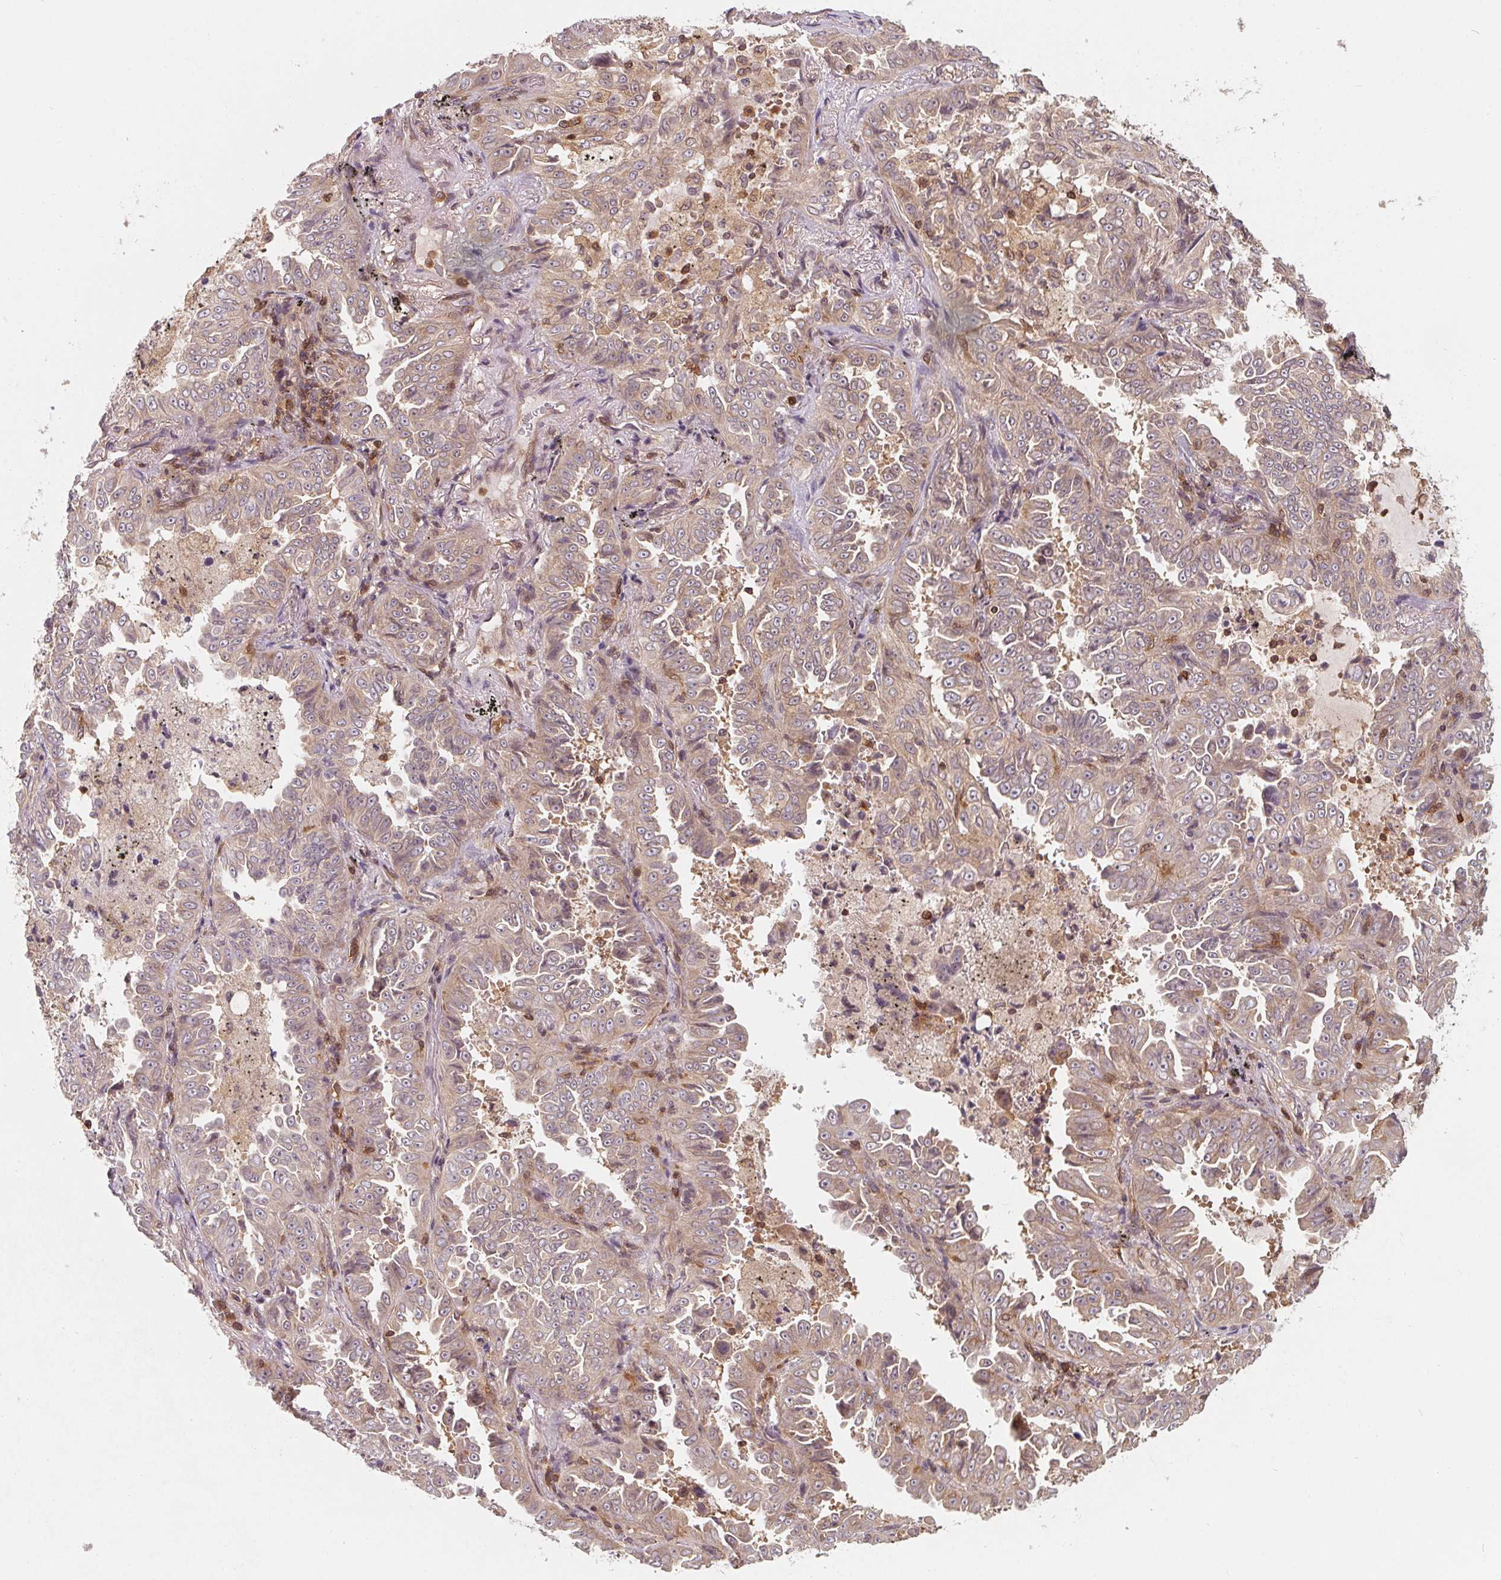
{"staining": {"intensity": "weak", "quantity": "<25%", "location": "cytoplasmic/membranous"}, "tissue": "lung cancer", "cell_type": "Tumor cells", "image_type": "cancer", "snomed": [{"axis": "morphology", "description": "Adenocarcinoma, NOS"}, {"axis": "topography", "description": "Lung"}], "caption": "Human adenocarcinoma (lung) stained for a protein using IHC displays no expression in tumor cells.", "gene": "ANKRD13A", "patient": {"sex": "female", "age": 52}}